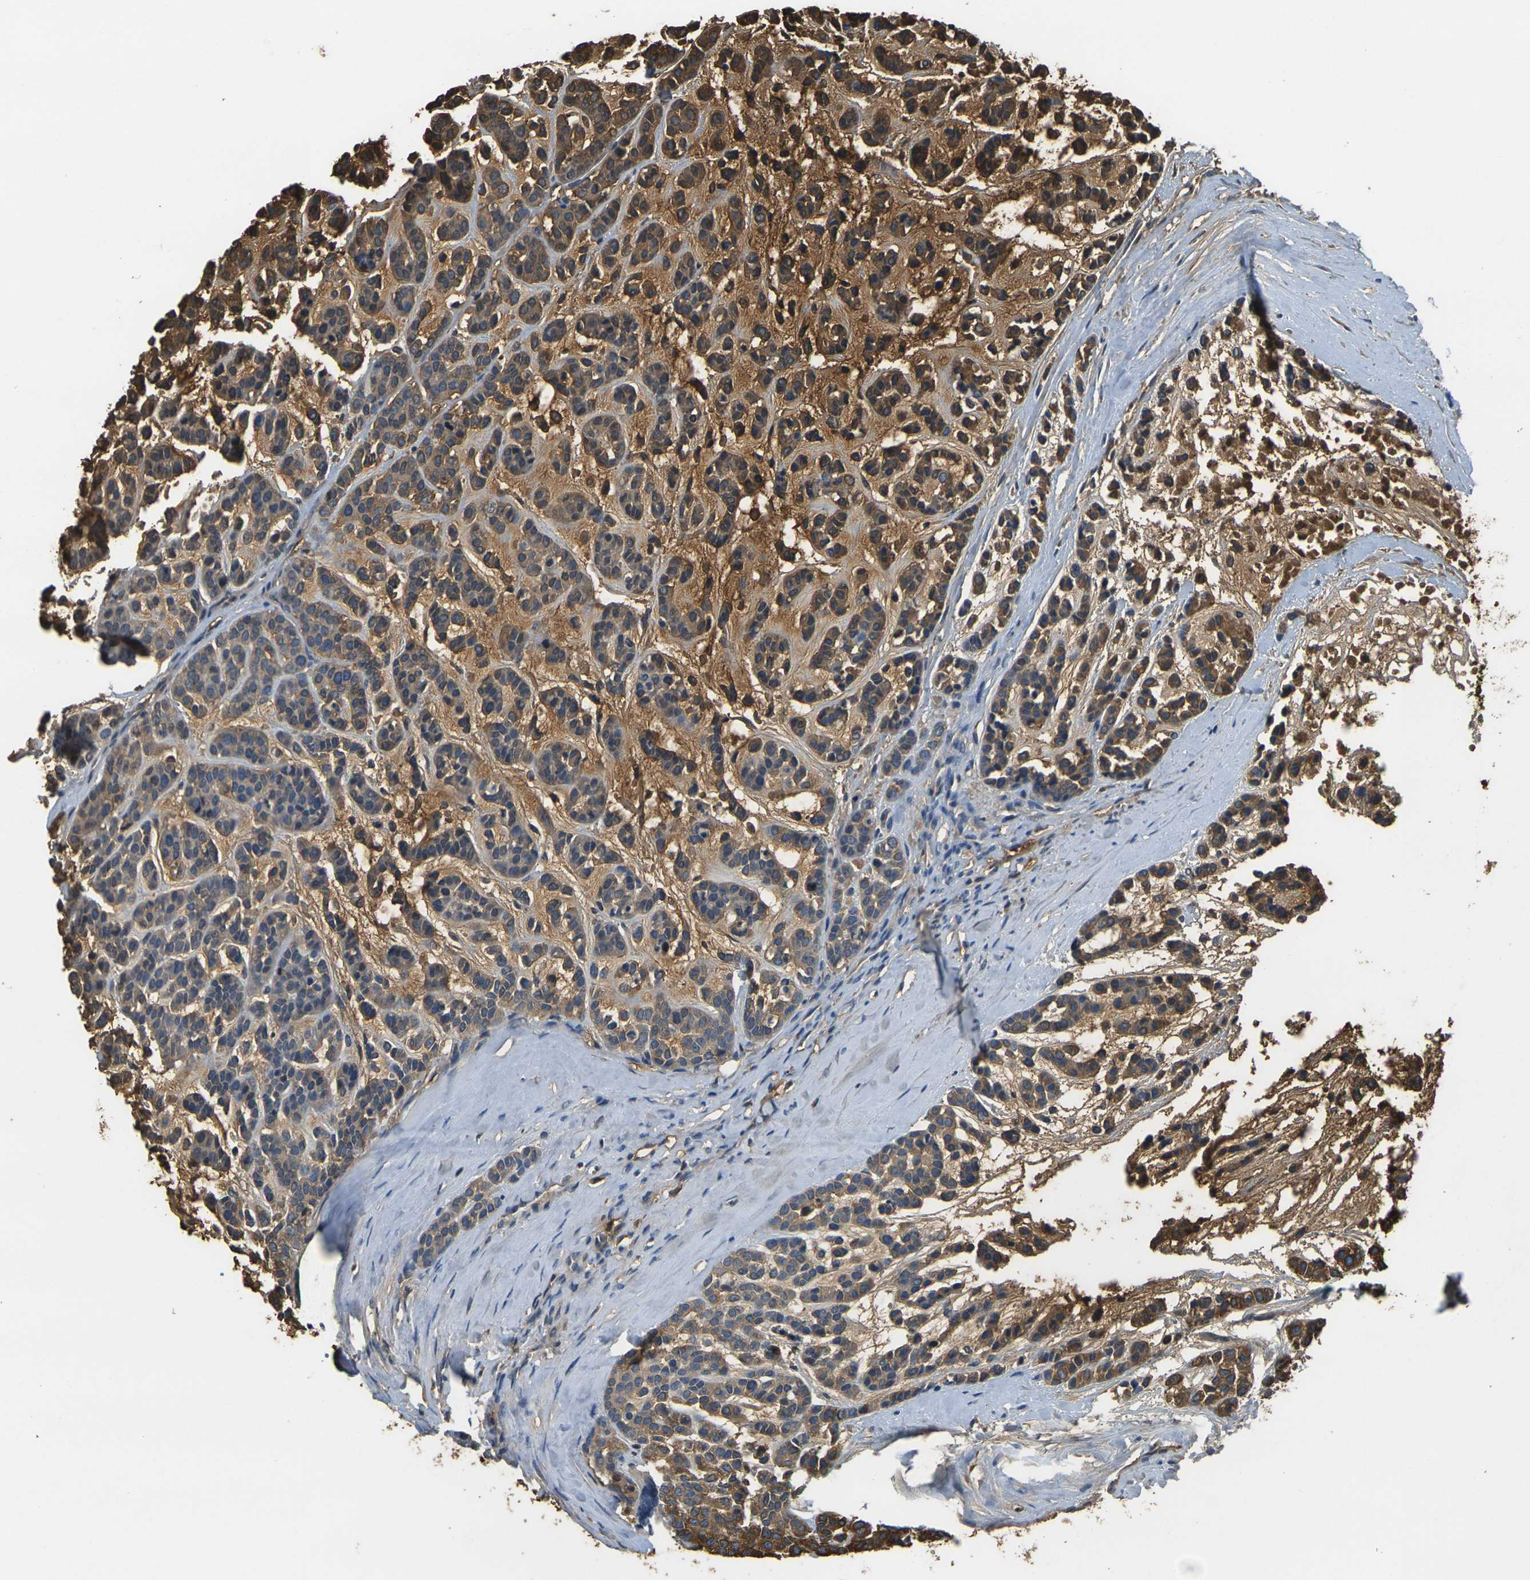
{"staining": {"intensity": "moderate", "quantity": ">75%", "location": "cytoplasmic/membranous"}, "tissue": "head and neck cancer", "cell_type": "Tumor cells", "image_type": "cancer", "snomed": [{"axis": "morphology", "description": "Adenocarcinoma, NOS"}, {"axis": "morphology", "description": "Adenoma, NOS"}, {"axis": "topography", "description": "Head-Neck"}], "caption": "Moderate cytoplasmic/membranous positivity for a protein is seen in approximately >75% of tumor cells of adenoma (head and neck) using IHC.", "gene": "PLCD1", "patient": {"sex": "female", "age": 55}}